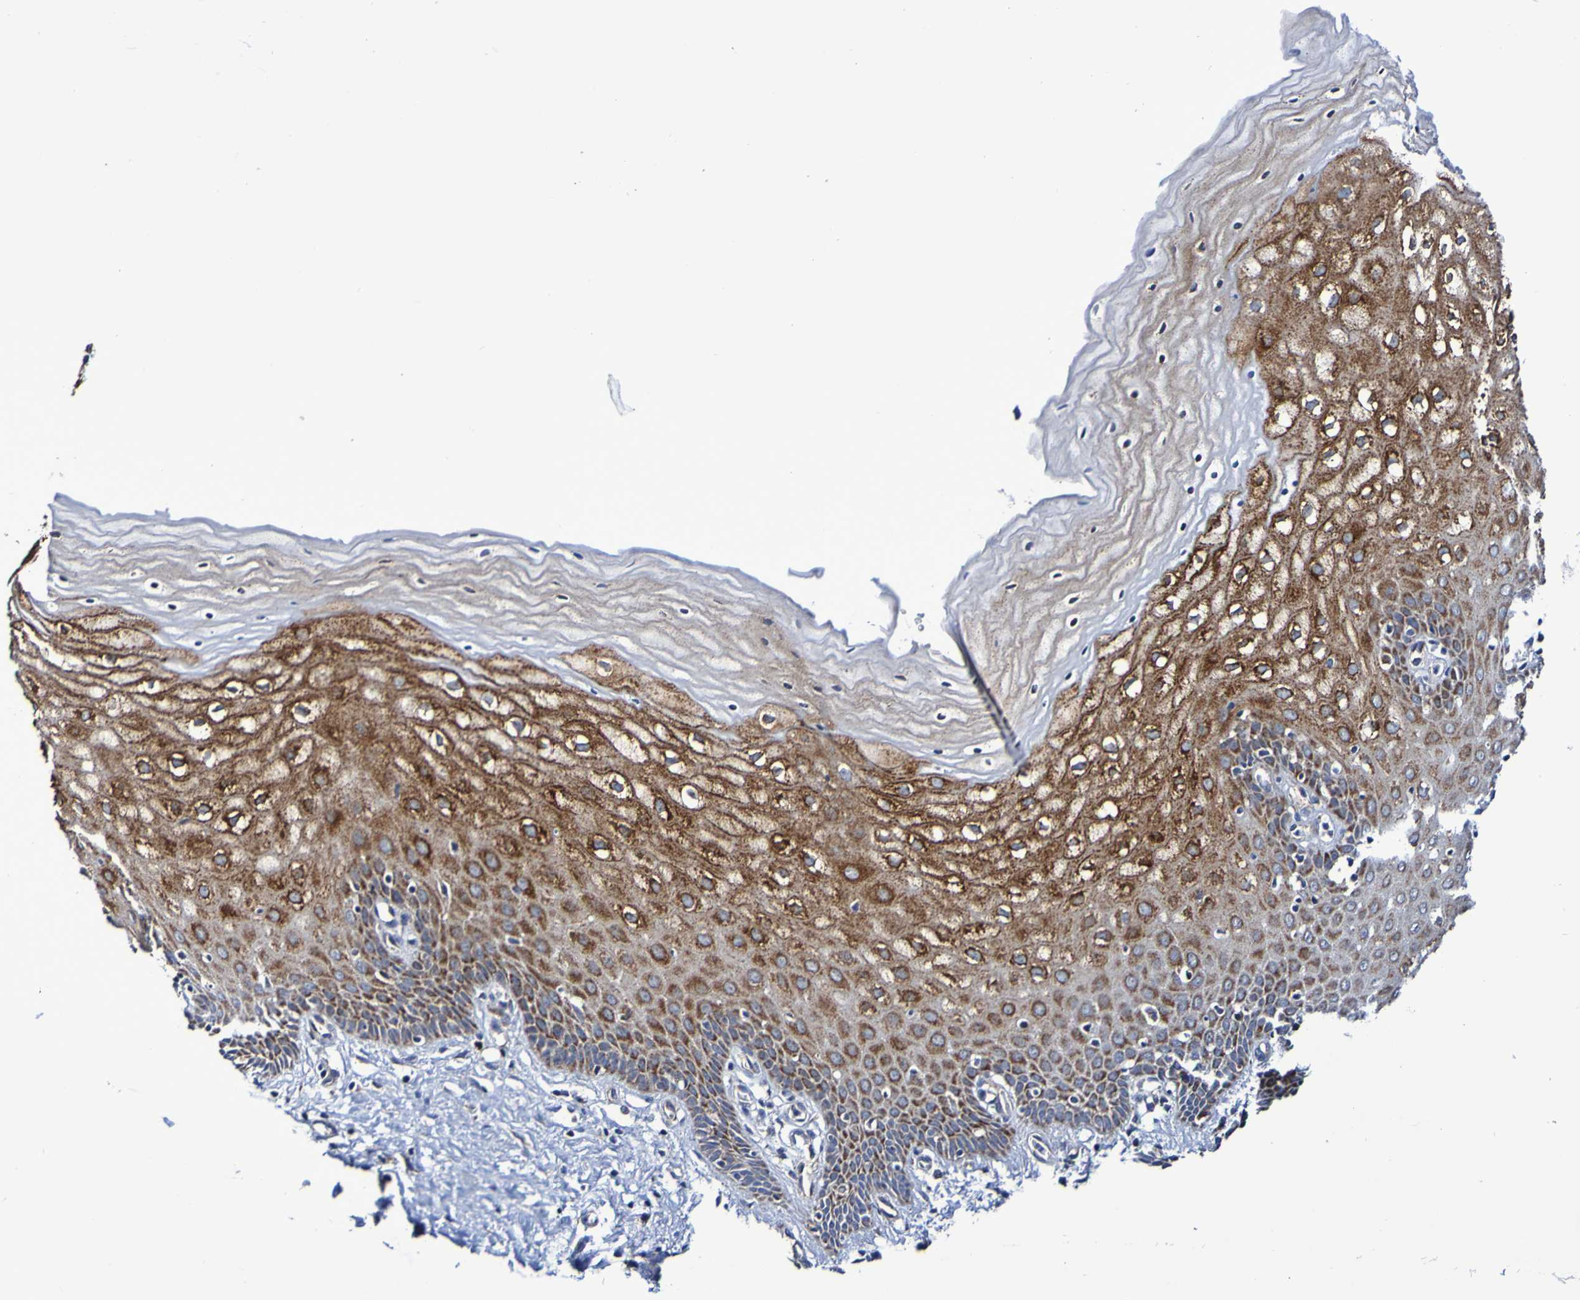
{"staining": {"intensity": "strong", "quantity": ">75%", "location": "cytoplasmic/membranous"}, "tissue": "cervix", "cell_type": "Glandular cells", "image_type": "normal", "snomed": [{"axis": "morphology", "description": "Normal tissue, NOS"}, {"axis": "topography", "description": "Cervix"}], "caption": "A micrograph showing strong cytoplasmic/membranous staining in about >75% of glandular cells in normal cervix, as visualized by brown immunohistochemical staining.", "gene": "GJB1", "patient": {"sex": "female", "age": 55}}